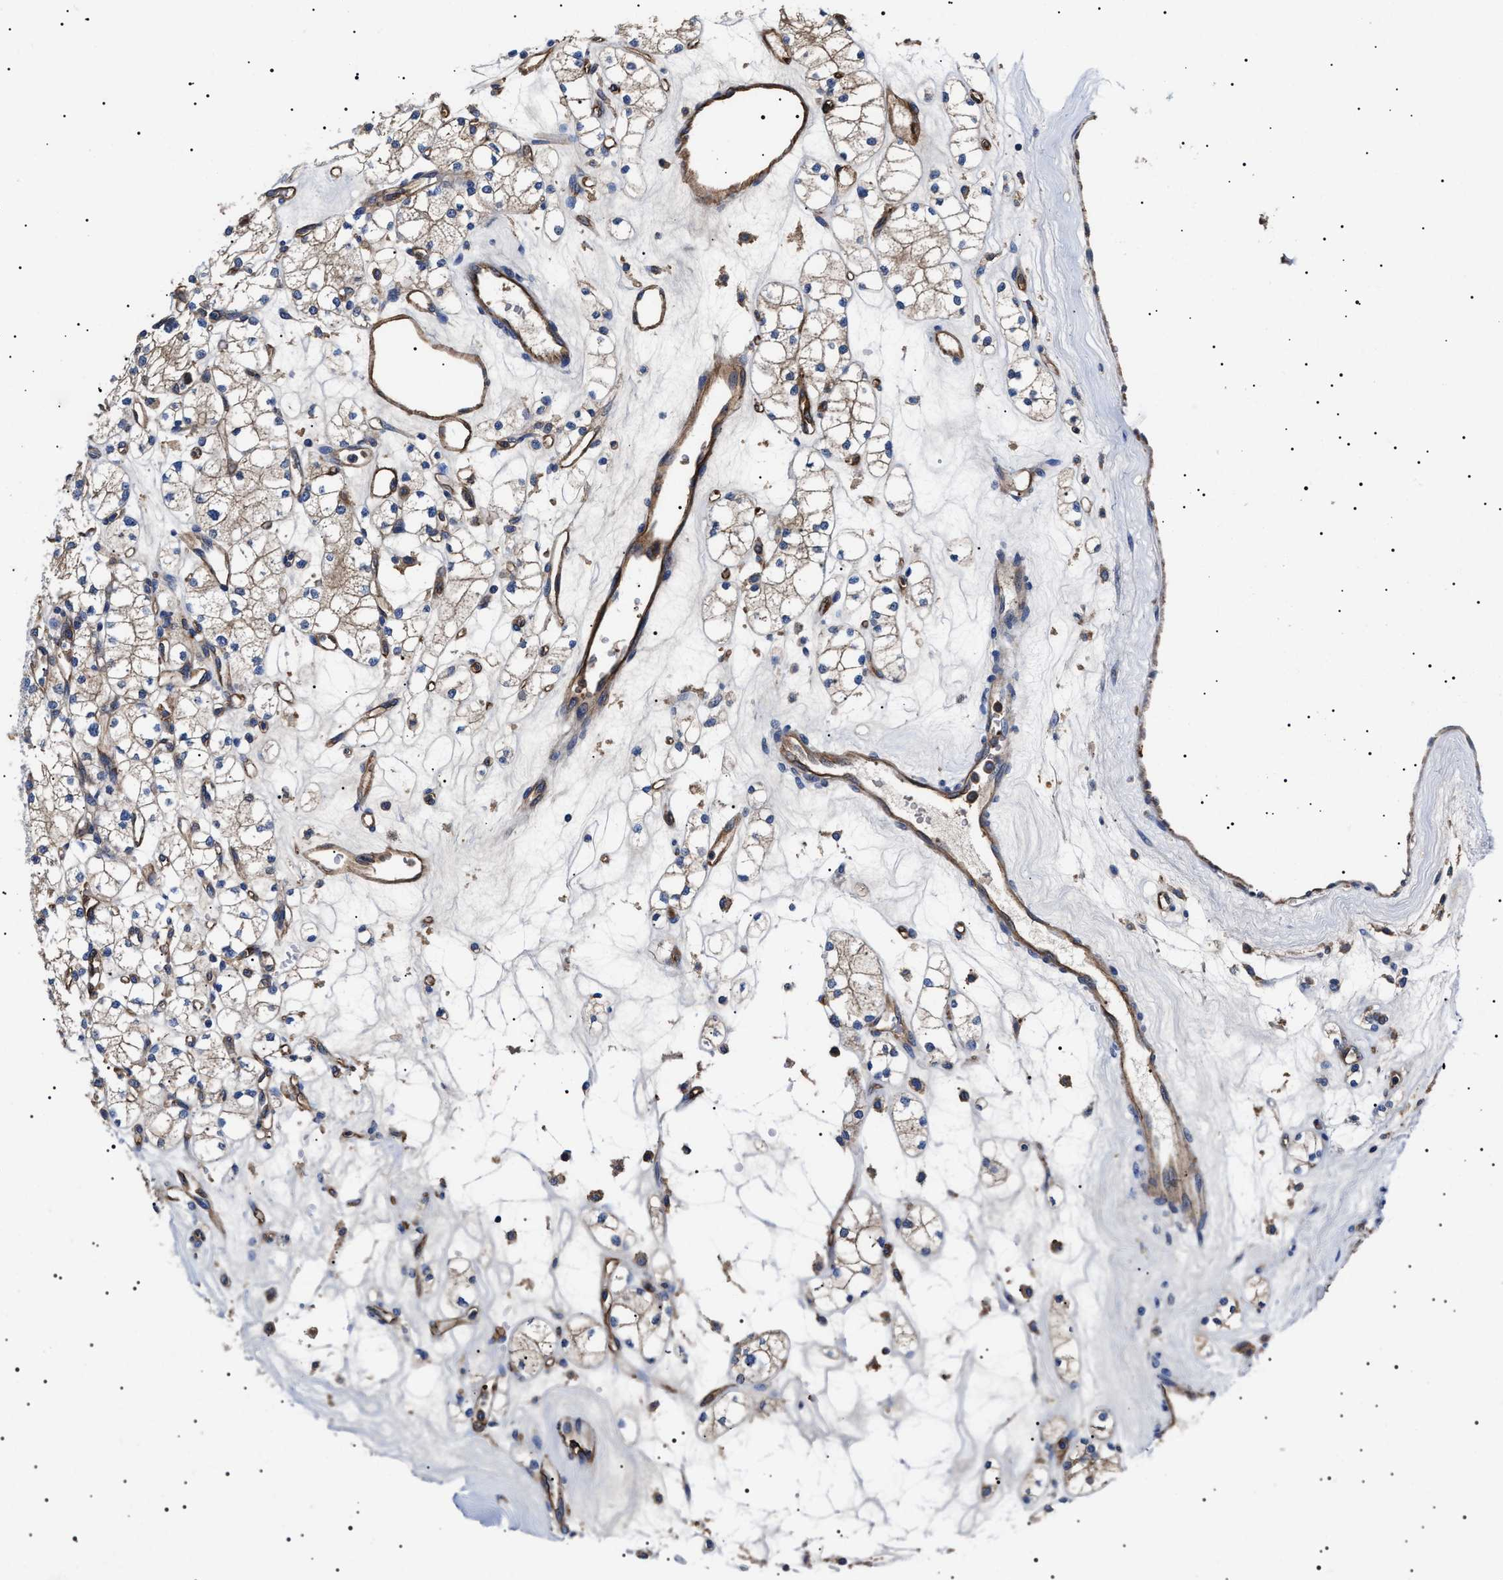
{"staining": {"intensity": "weak", "quantity": "25%-75%", "location": "cytoplasmic/membranous"}, "tissue": "renal cancer", "cell_type": "Tumor cells", "image_type": "cancer", "snomed": [{"axis": "morphology", "description": "Adenocarcinoma, NOS"}, {"axis": "topography", "description": "Kidney"}], "caption": "Immunohistochemistry of human renal adenocarcinoma demonstrates low levels of weak cytoplasmic/membranous staining in approximately 25%-75% of tumor cells.", "gene": "TPP2", "patient": {"sex": "male", "age": 77}}